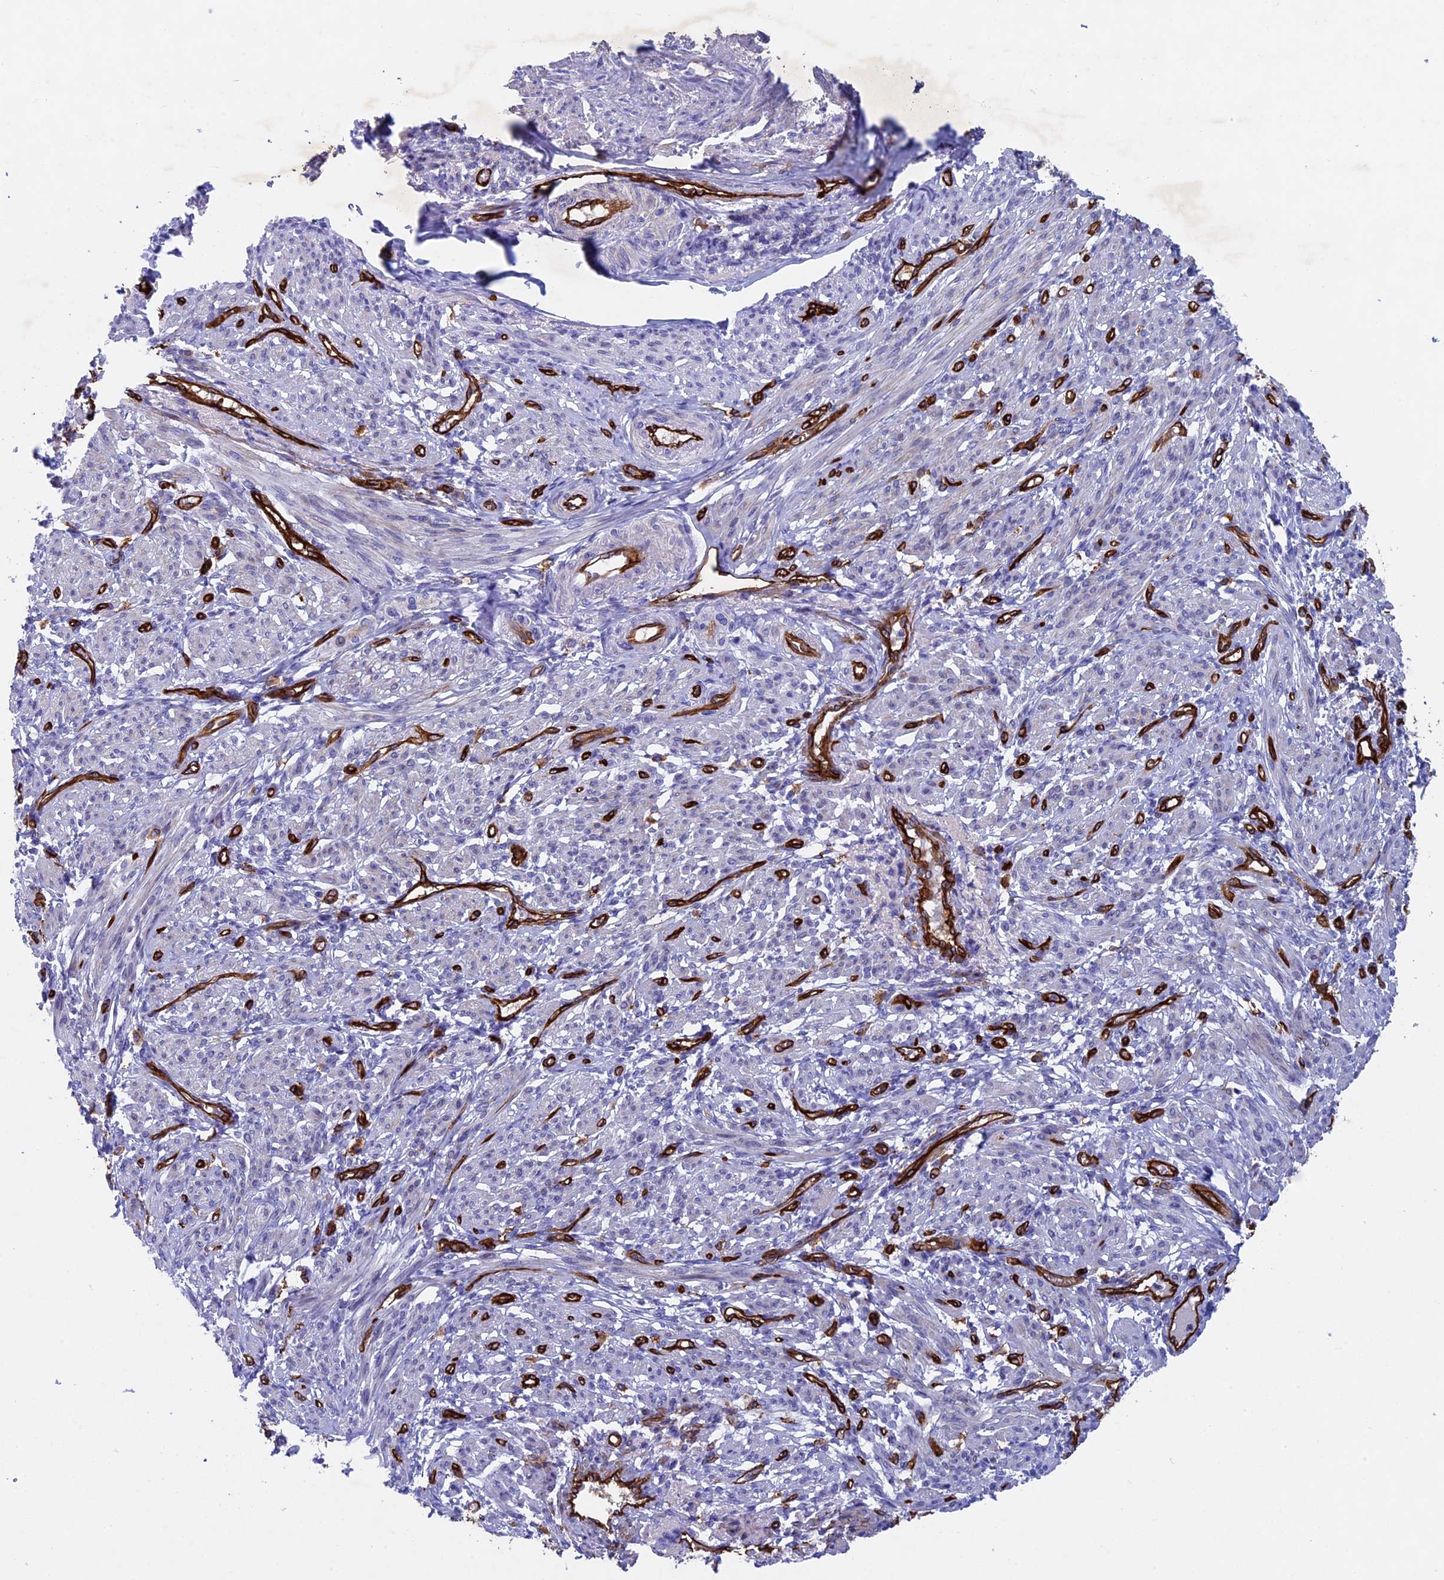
{"staining": {"intensity": "moderate", "quantity": "<25%", "location": "cytoplasmic/membranous"}, "tissue": "smooth muscle", "cell_type": "Smooth muscle cells", "image_type": "normal", "snomed": [{"axis": "morphology", "description": "Normal tissue, NOS"}, {"axis": "topography", "description": "Smooth muscle"}], "caption": "Human smooth muscle stained for a protein (brown) demonstrates moderate cytoplasmic/membranous positive positivity in about <25% of smooth muscle cells.", "gene": "INSYN1", "patient": {"sex": "female", "age": 39}}